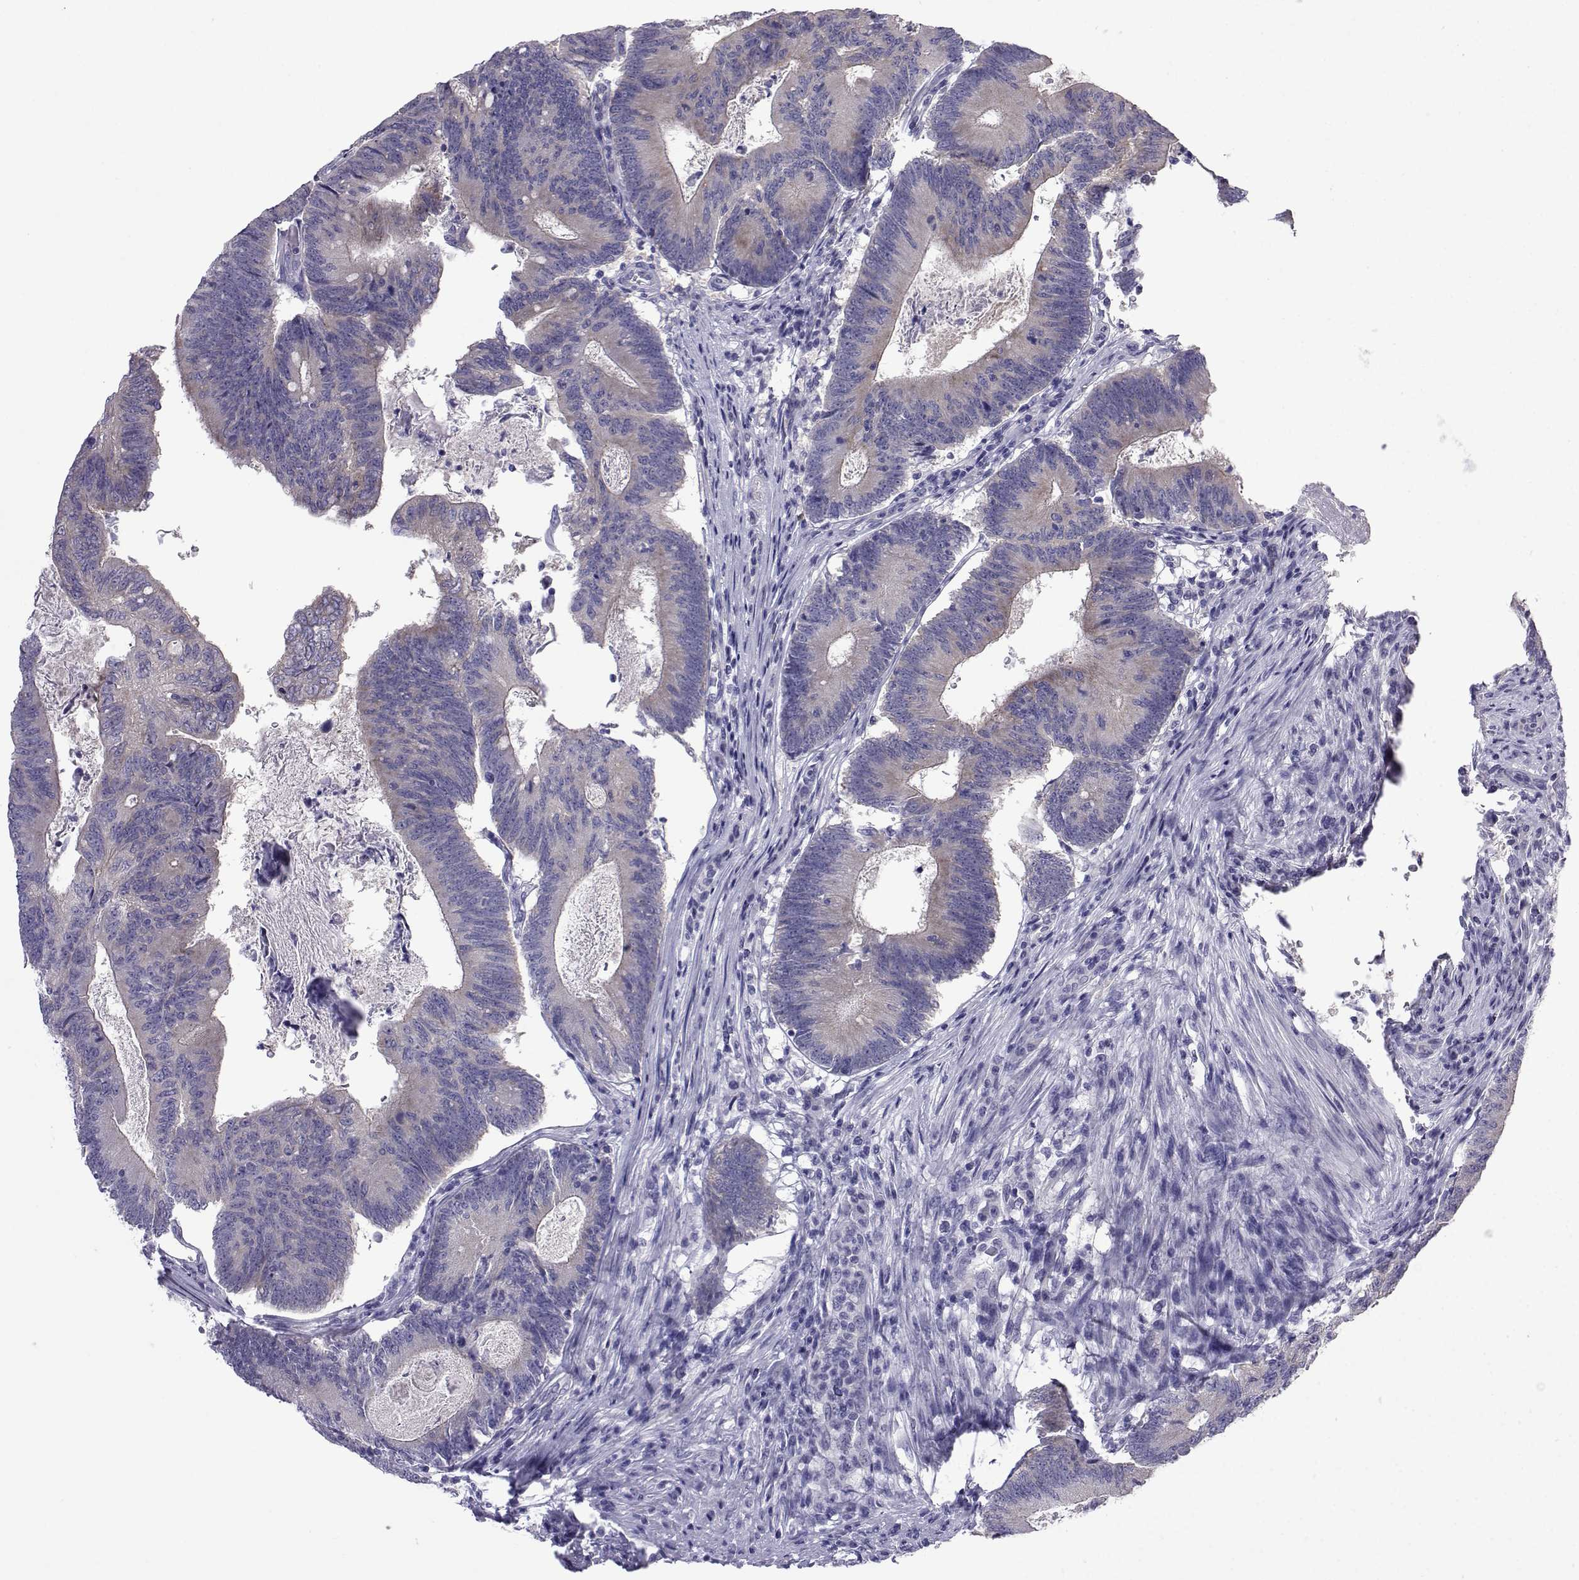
{"staining": {"intensity": "weak", "quantity": "25%-75%", "location": "cytoplasmic/membranous"}, "tissue": "colorectal cancer", "cell_type": "Tumor cells", "image_type": "cancer", "snomed": [{"axis": "morphology", "description": "Adenocarcinoma, NOS"}, {"axis": "topography", "description": "Colon"}], "caption": "Immunohistochemistry of colorectal cancer shows low levels of weak cytoplasmic/membranous positivity in approximately 25%-75% of tumor cells.", "gene": "COL22A1", "patient": {"sex": "female", "age": 70}}